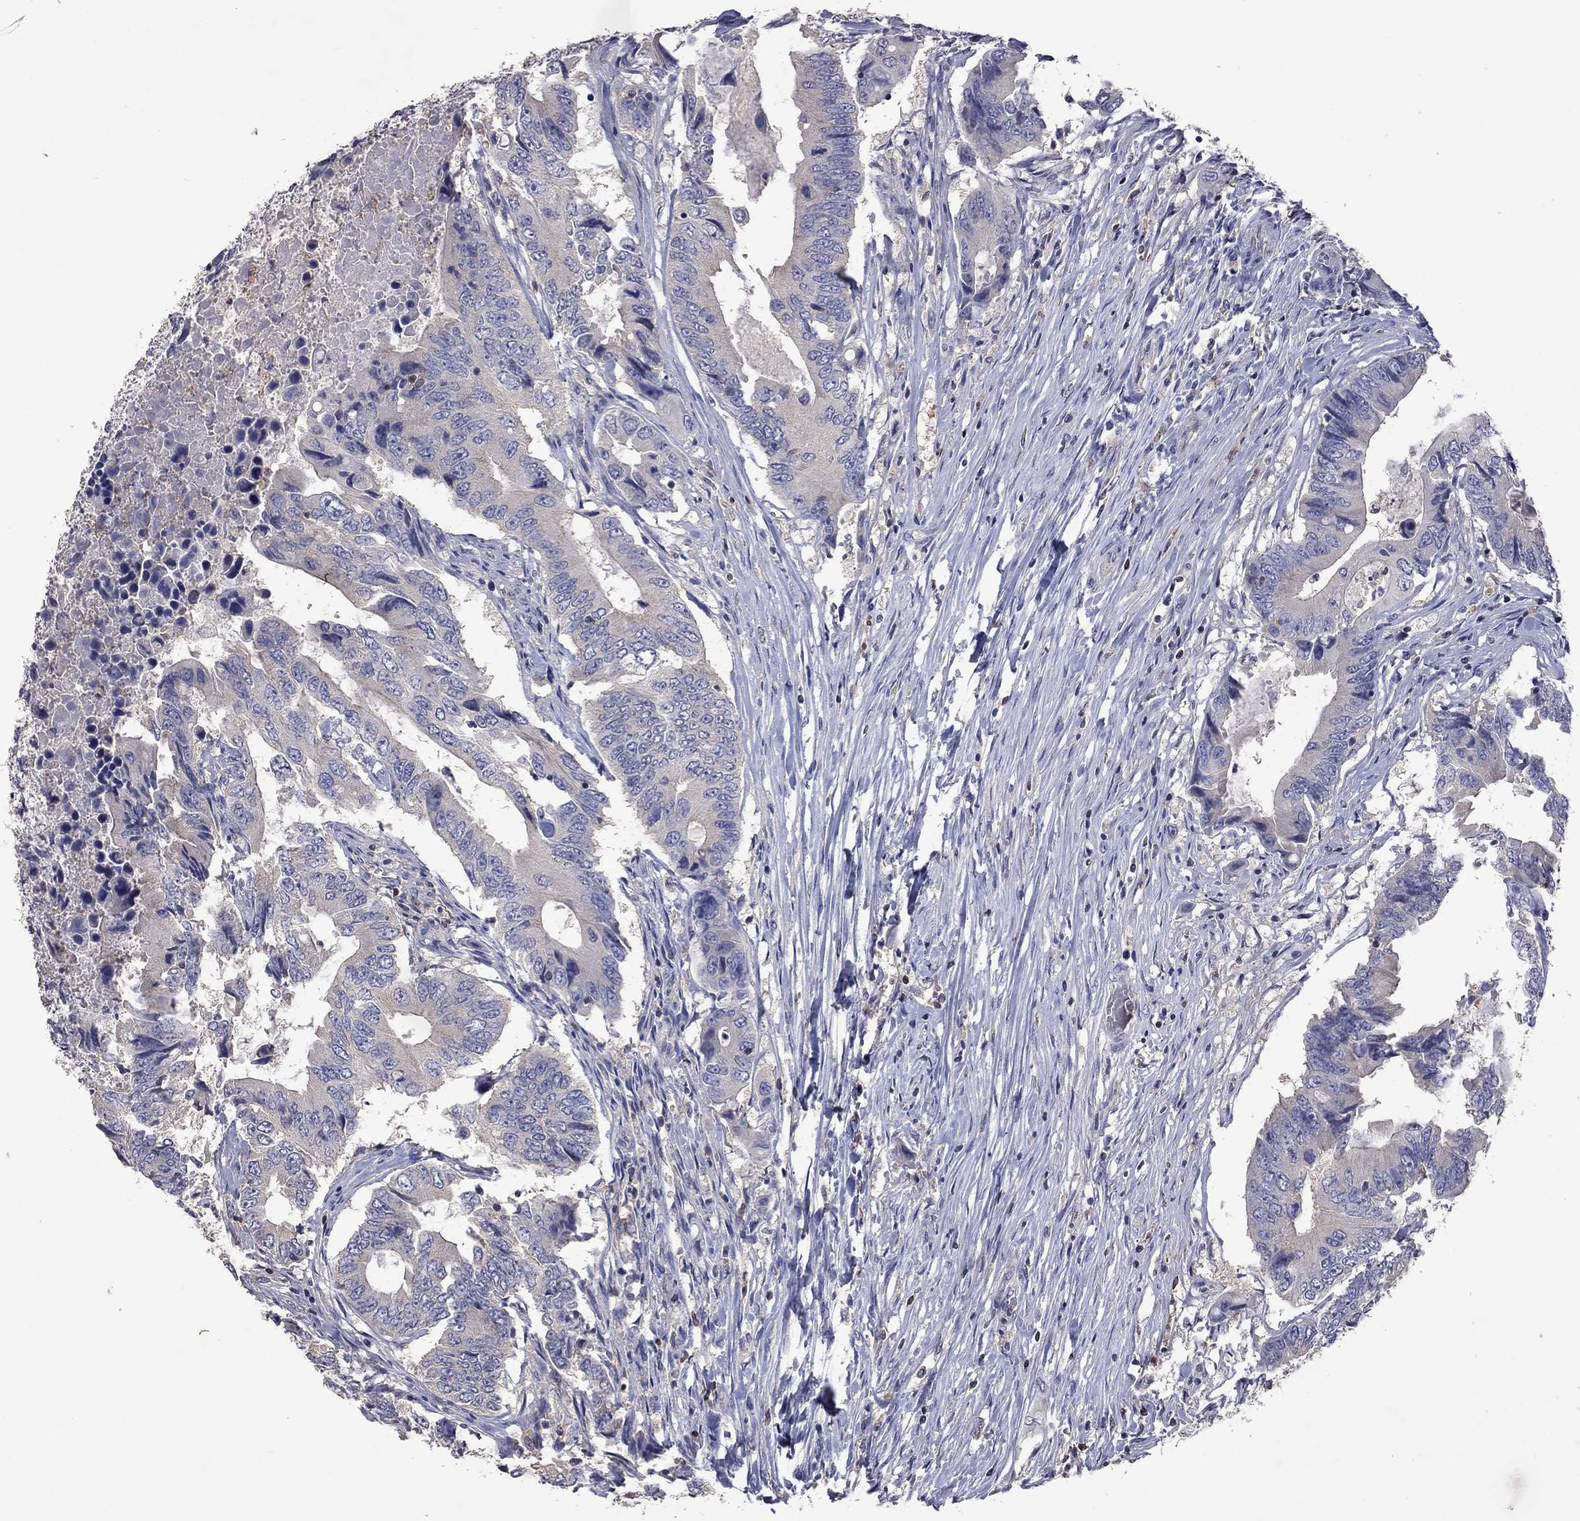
{"staining": {"intensity": "negative", "quantity": "none", "location": "none"}, "tissue": "colorectal cancer", "cell_type": "Tumor cells", "image_type": "cancer", "snomed": [{"axis": "morphology", "description": "Adenocarcinoma, NOS"}, {"axis": "topography", "description": "Colon"}], "caption": "This micrograph is of colorectal cancer stained with immunohistochemistry to label a protein in brown with the nuclei are counter-stained blue. There is no expression in tumor cells. (Brightfield microscopy of DAB (3,3'-diaminobenzidine) immunohistochemistry (IHC) at high magnification).", "gene": "IPCEF1", "patient": {"sex": "female", "age": 90}}